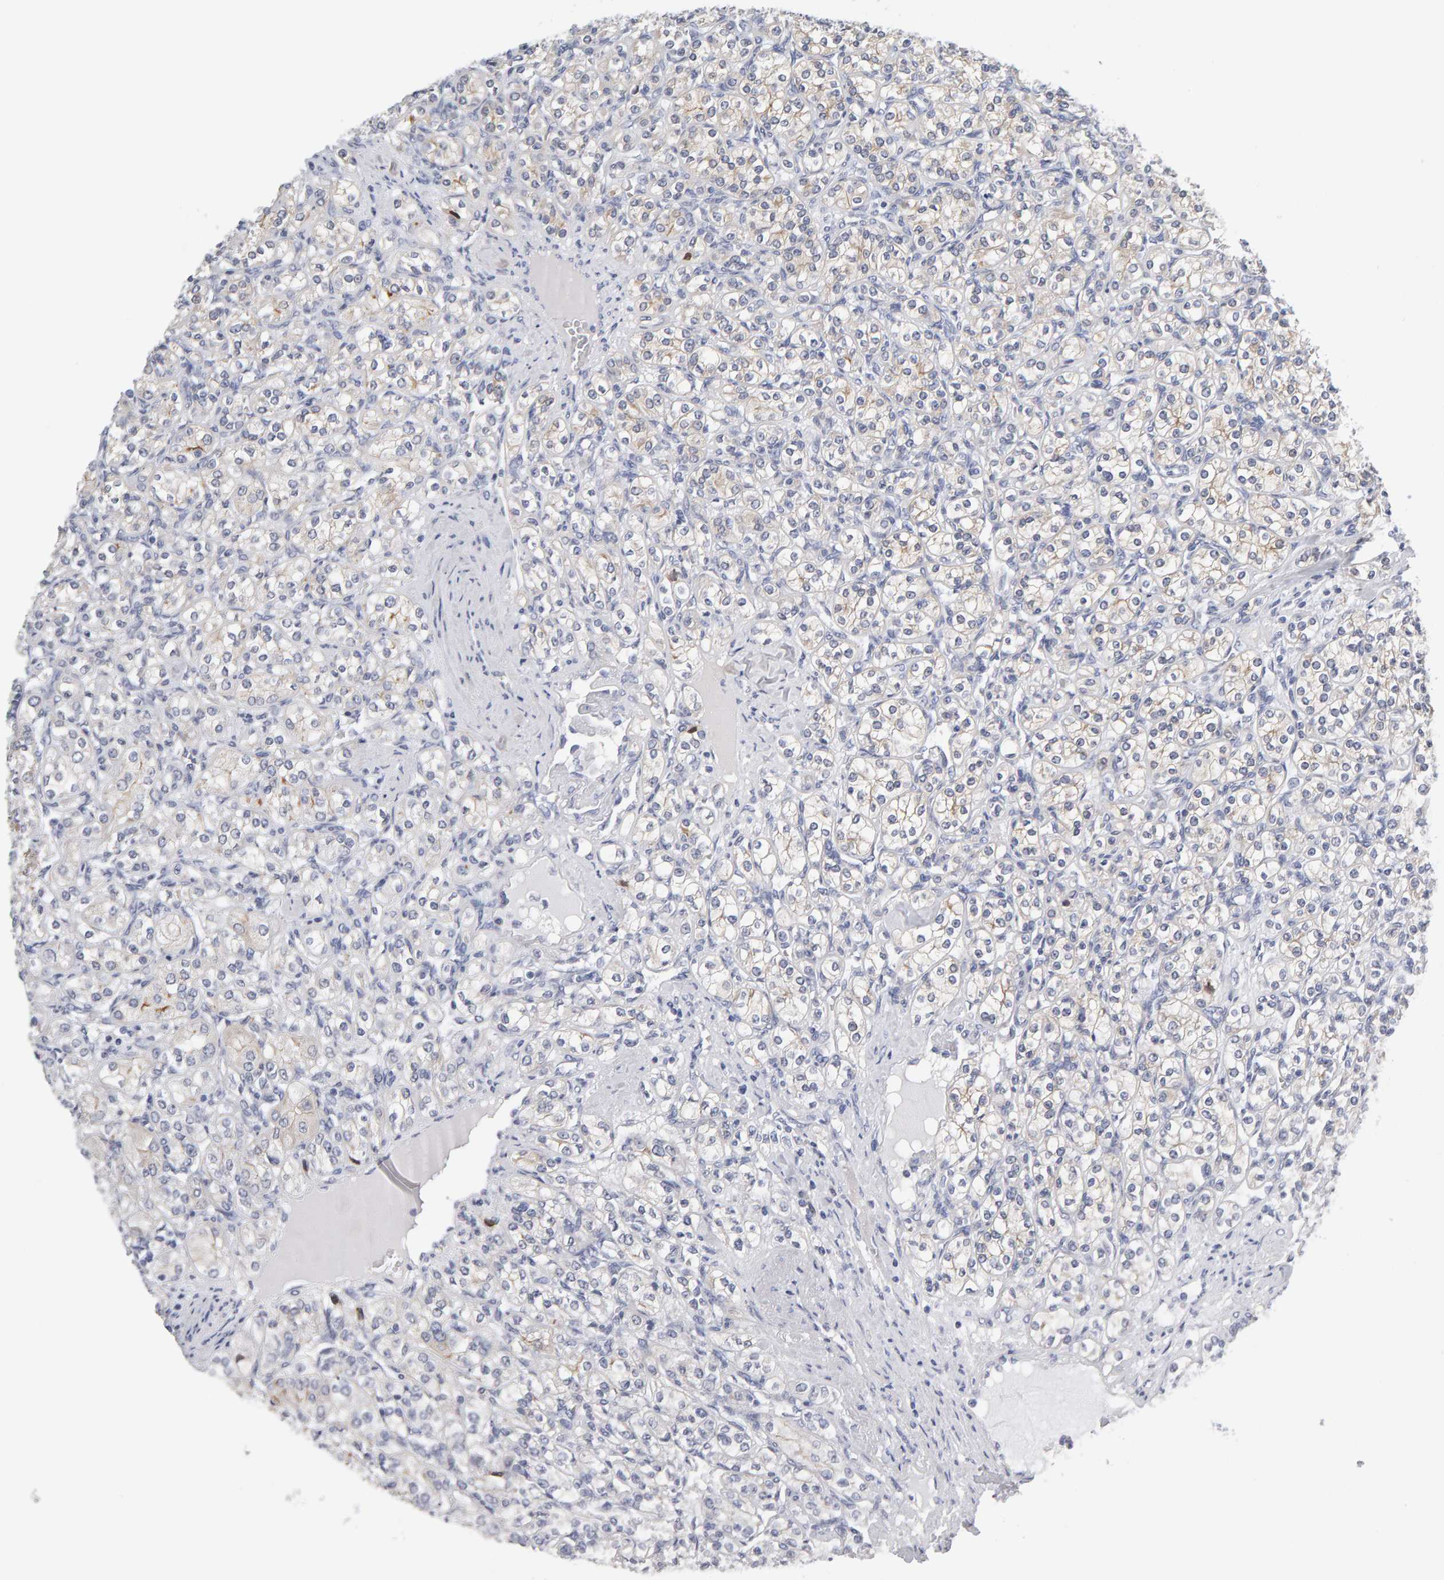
{"staining": {"intensity": "weak", "quantity": "<25%", "location": "cytoplasmic/membranous"}, "tissue": "renal cancer", "cell_type": "Tumor cells", "image_type": "cancer", "snomed": [{"axis": "morphology", "description": "Adenocarcinoma, NOS"}, {"axis": "topography", "description": "Kidney"}], "caption": "Immunohistochemical staining of human adenocarcinoma (renal) demonstrates no significant expression in tumor cells.", "gene": "CTH", "patient": {"sex": "male", "age": 77}}